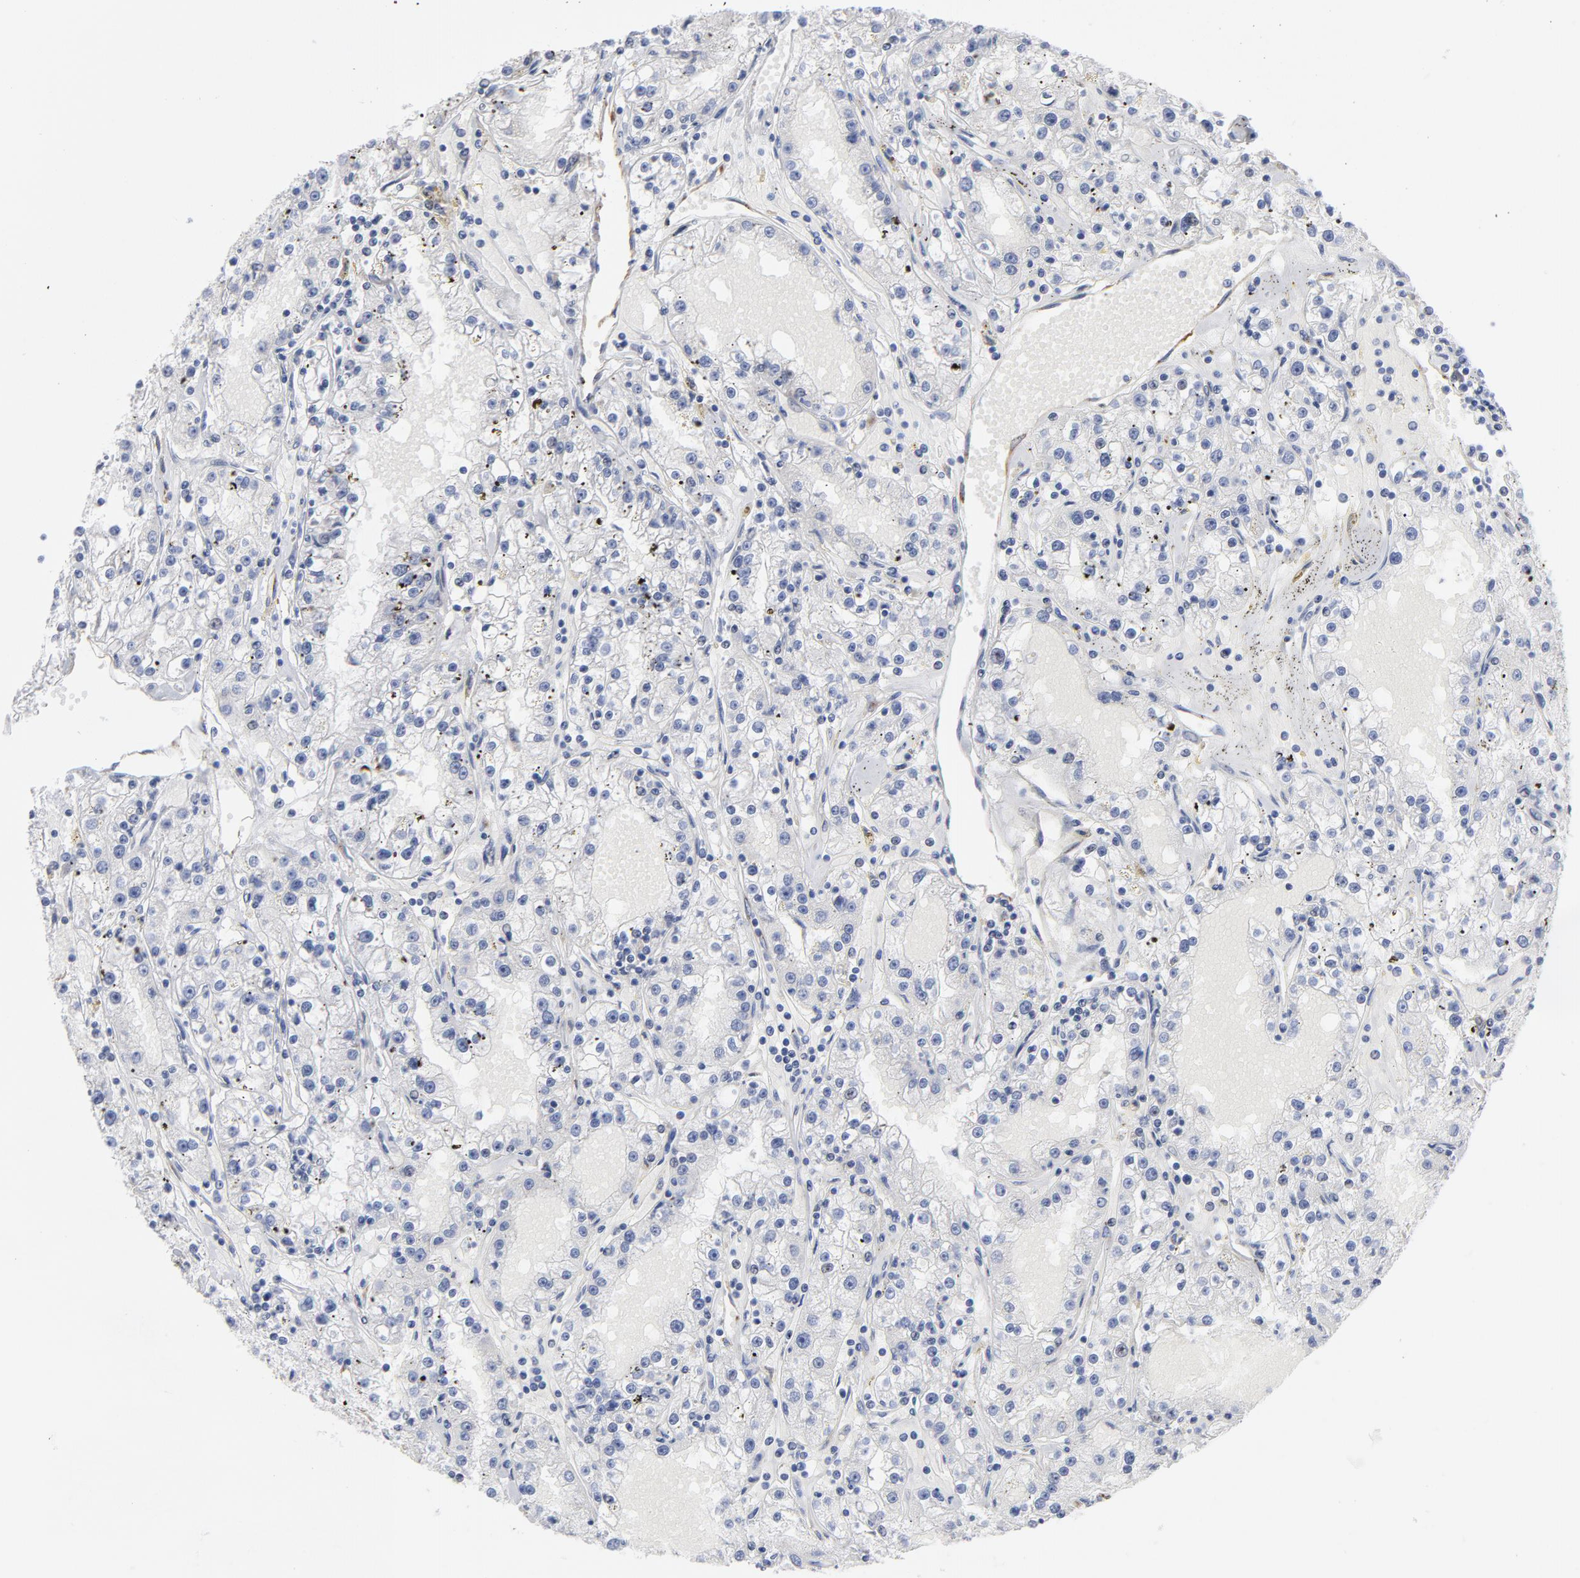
{"staining": {"intensity": "negative", "quantity": "none", "location": "none"}, "tissue": "renal cancer", "cell_type": "Tumor cells", "image_type": "cancer", "snomed": [{"axis": "morphology", "description": "Adenocarcinoma, NOS"}, {"axis": "topography", "description": "Kidney"}], "caption": "A photomicrograph of renal cancer (adenocarcinoma) stained for a protein shows no brown staining in tumor cells. Nuclei are stained in blue.", "gene": "CPE", "patient": {"sex": "male", "age": 56}}